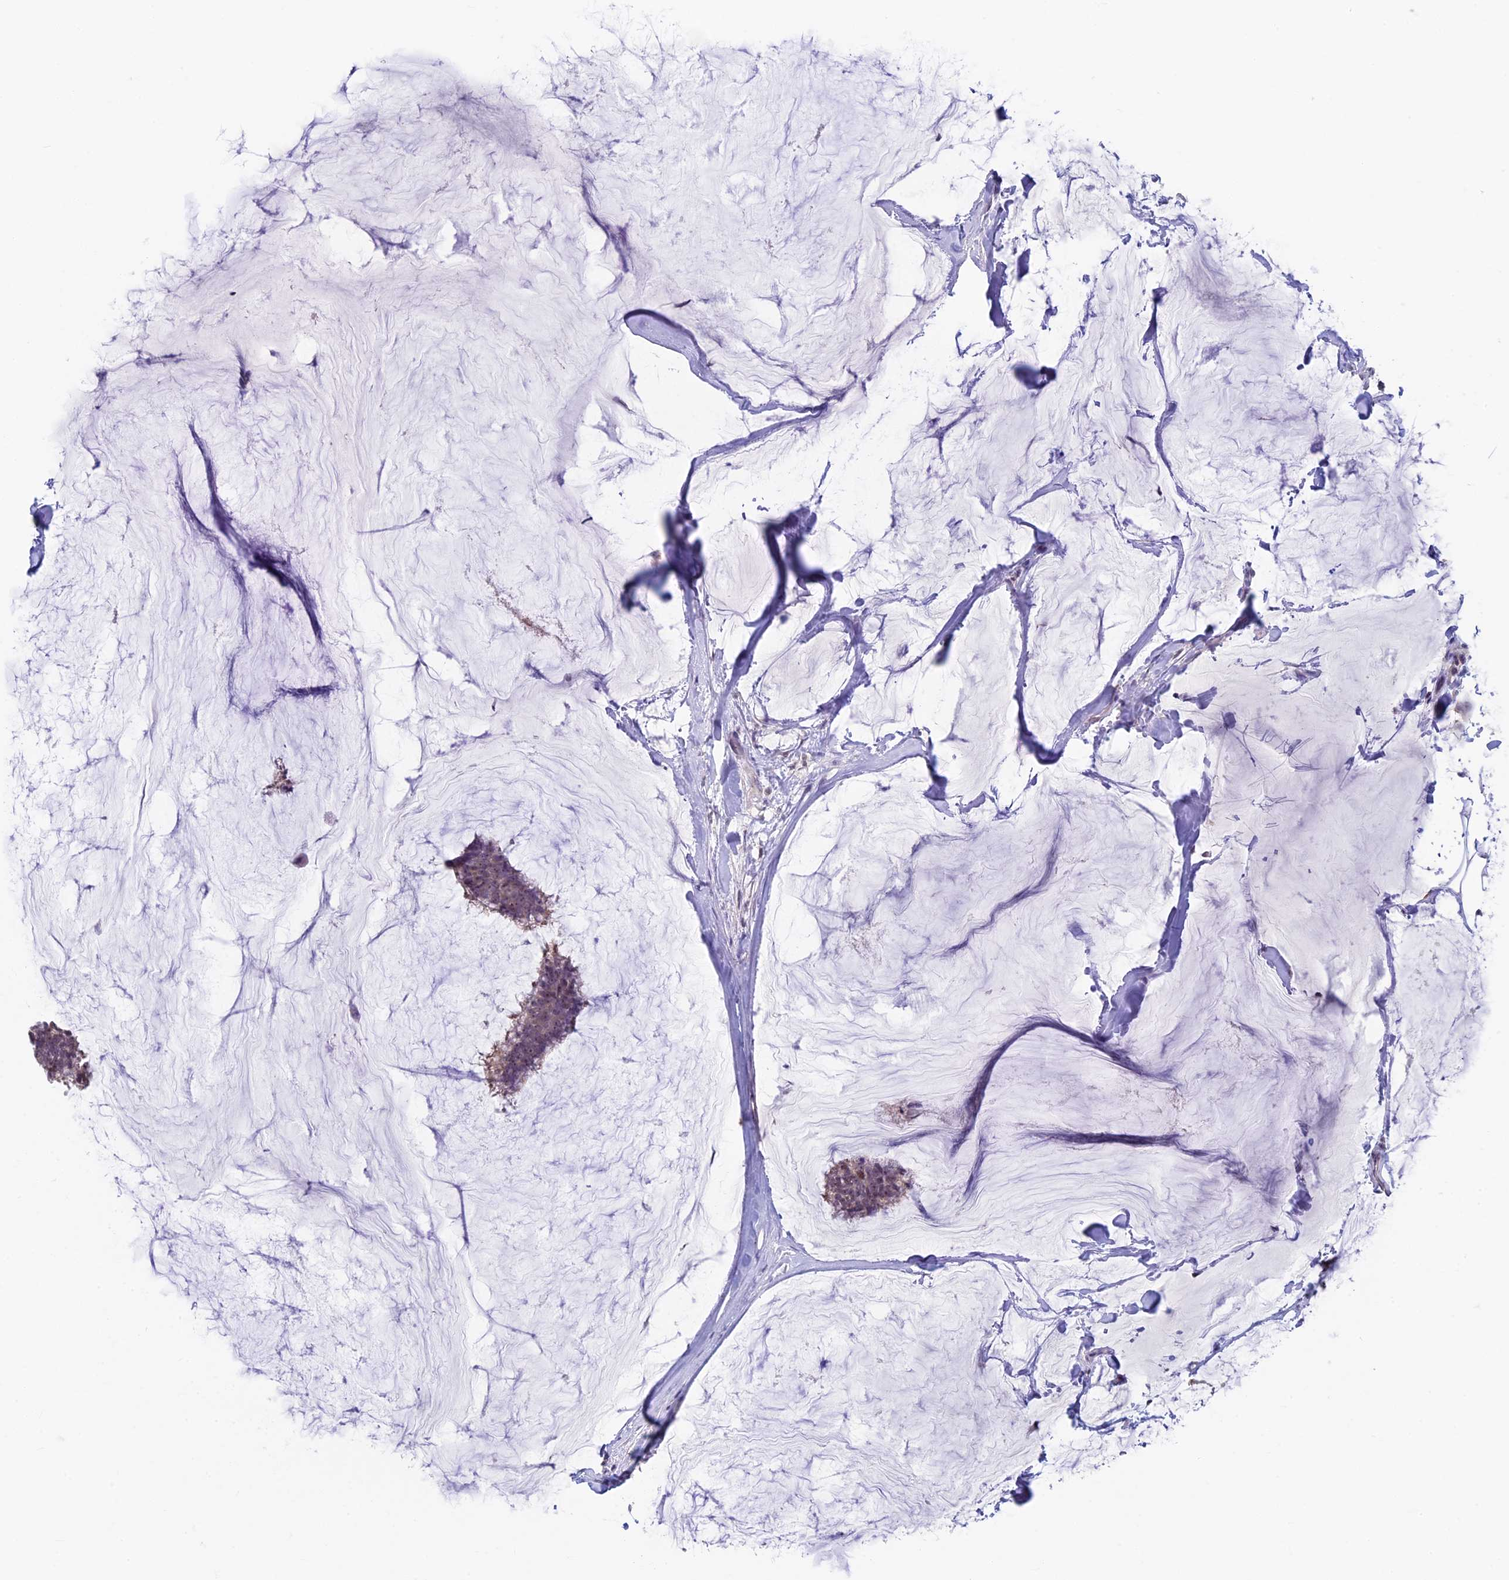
{"staining": {"intensity": "weak", "quantity": "25%-75%", "location": "nuclear"}, "tissue": "breast cancer", "cell_type": "Tumor cells", "image_type": "cancer", "snomed": [{"axis": "morphology", "description": "Duct carcinoma"}, {"axis": "topography", "description": "Breast"}], "caption": "An immunohistochemistry image of neoplastic tissue is shown. Protein staining in brown shows weak nuclear positivity in breast invasive ductal carcinoma within tumor cells.", "gene": "SPIRE1", "patient": {"sex": "female", "age": 93}}